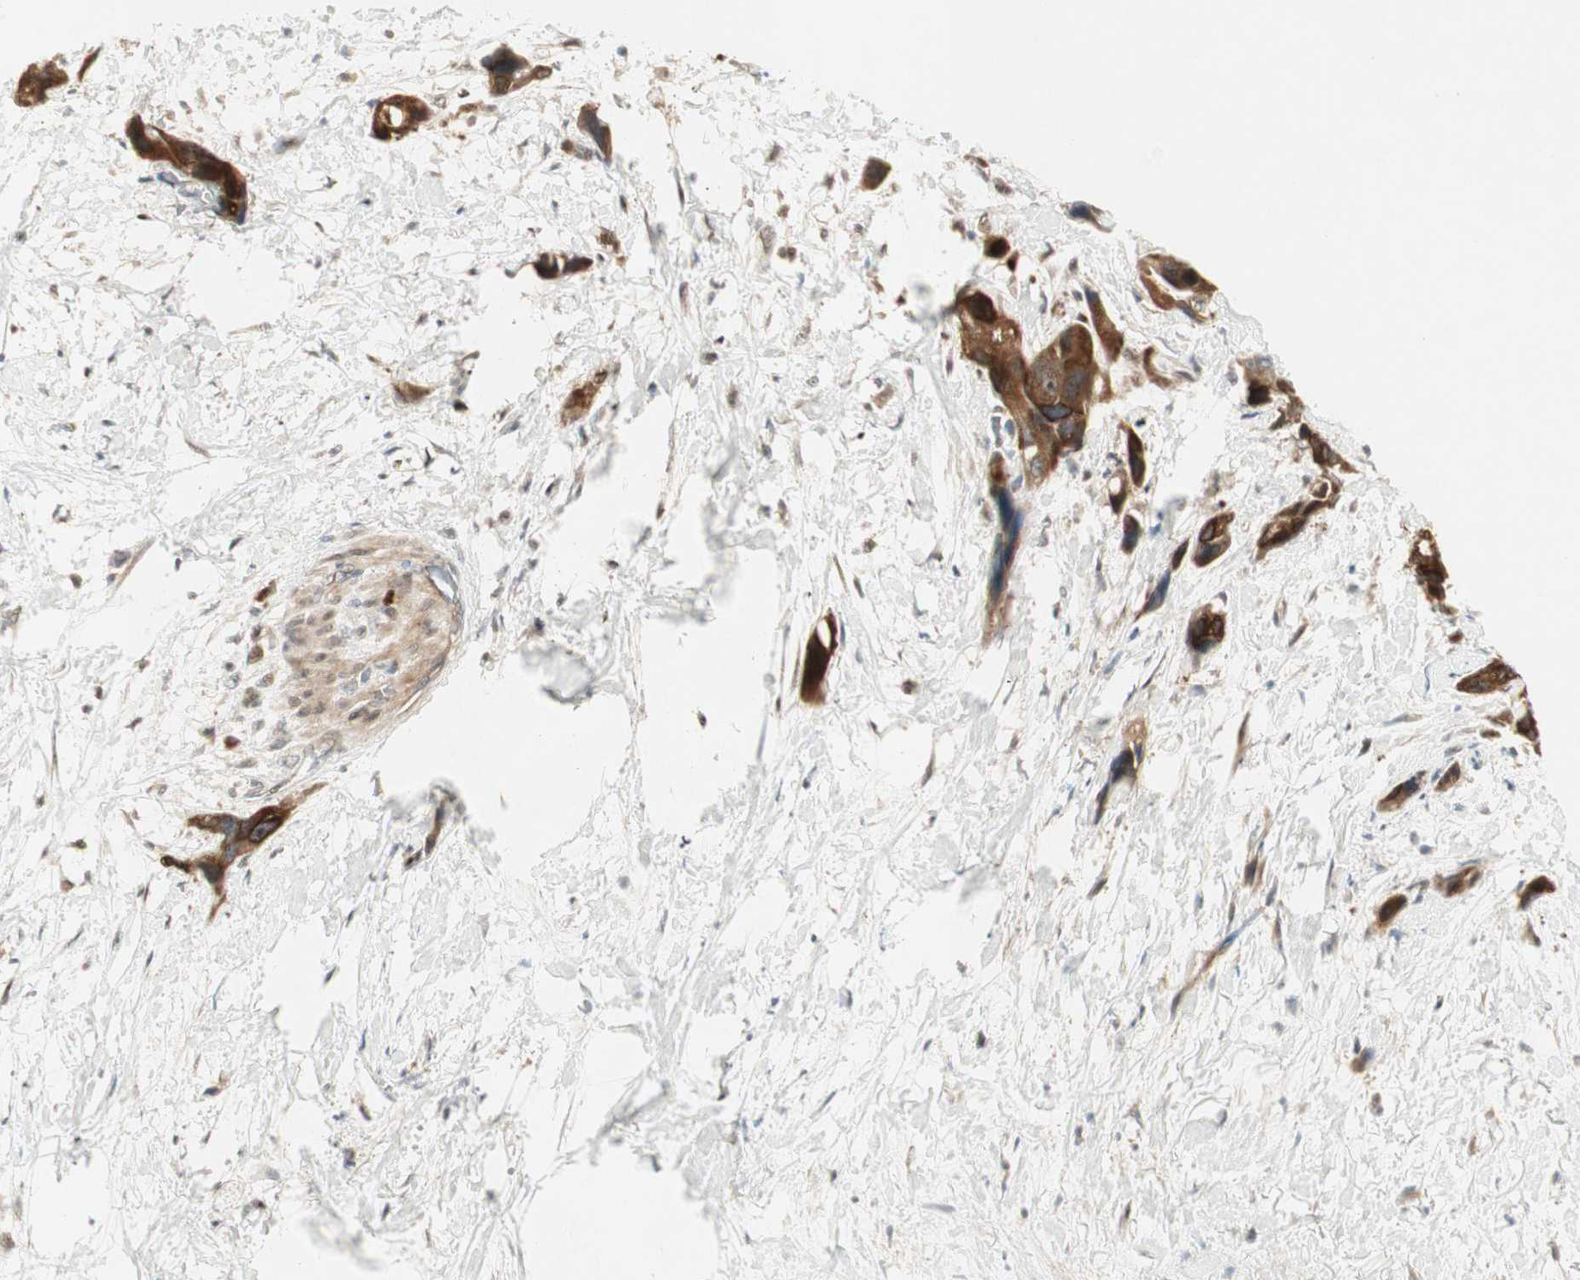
{"staining": {"intensity": "strong", "quantity": ">75%", "location": "cytoplasmic/membranous"}, "tissue": "pancreatic cancer", "cell_type": "Tumor cells", "image_type": "cancer", "snomed": [{"axis": "morphology", "description": "Adenocarcinoma, NOS"}, {"axis": "topography", "description": "Pancreas"}], "caption": "DAB immunohistochemical staining of adenocarcinoma (pancreatic) reveals strong cytoplasmic/membranous protein staining in approximately >75% of tumor cells.", "gene": "ACSL5", "patient": {"sex": "male", "age": 46}}